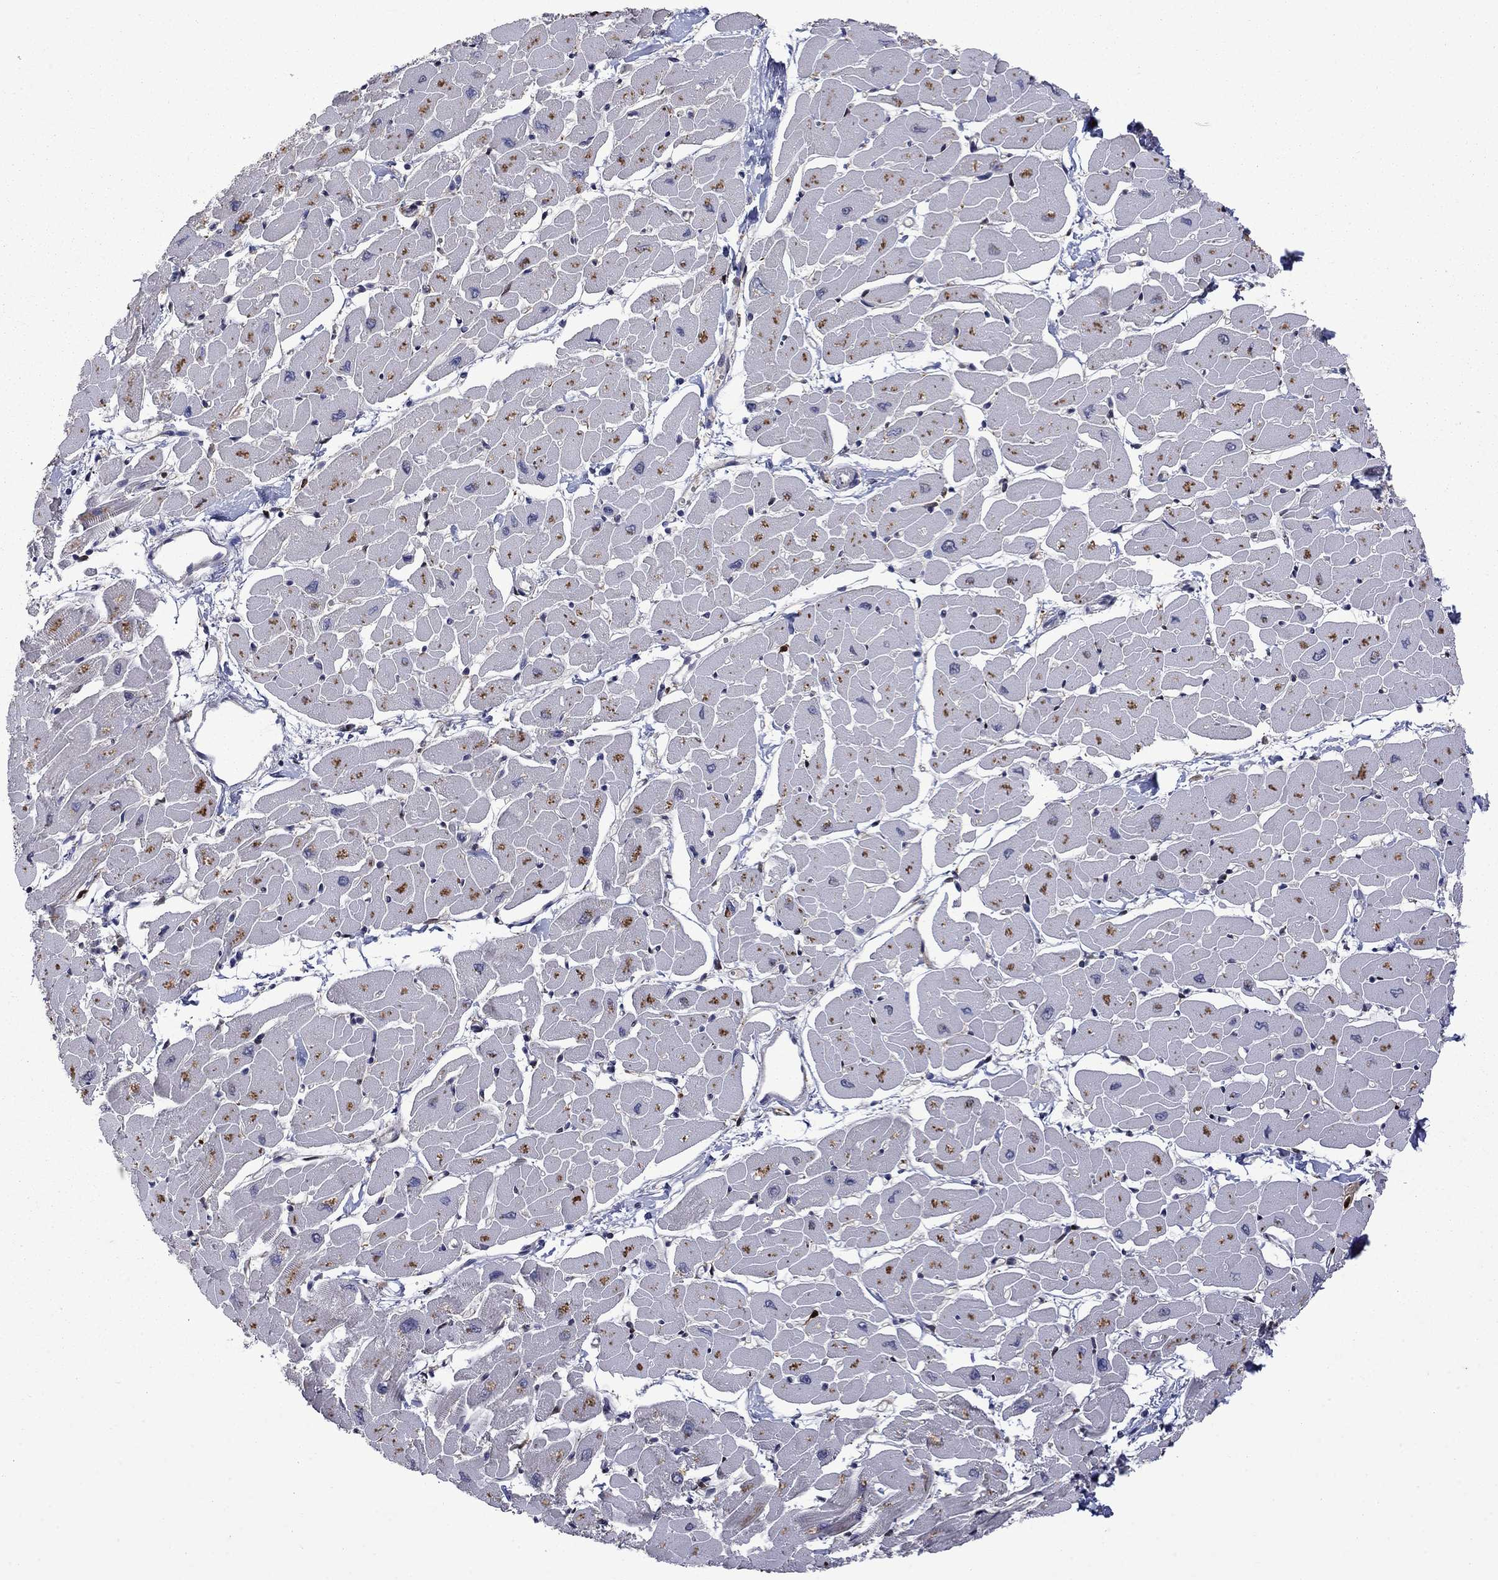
{"staining": {"intensity": "negative", "quantity": "none", "location": "none"}, "tissue": "heart muscle", "cell_type": "Cardiomyocytes", "image_type": "normal", "snomed": [{"axis": "morphology", "description": "Normal tissue, NOS"}, {"axis": "topography", "description": "Heart"}], "caption": "Immunohistochemical staining of benign heart muscle shows no significant staining in cardiomyocytes. (DAB immunohistochemistry with hematoxylin counter stain).", "gene": "CBR1", "patient": {"sex": "male", "age": 57}}